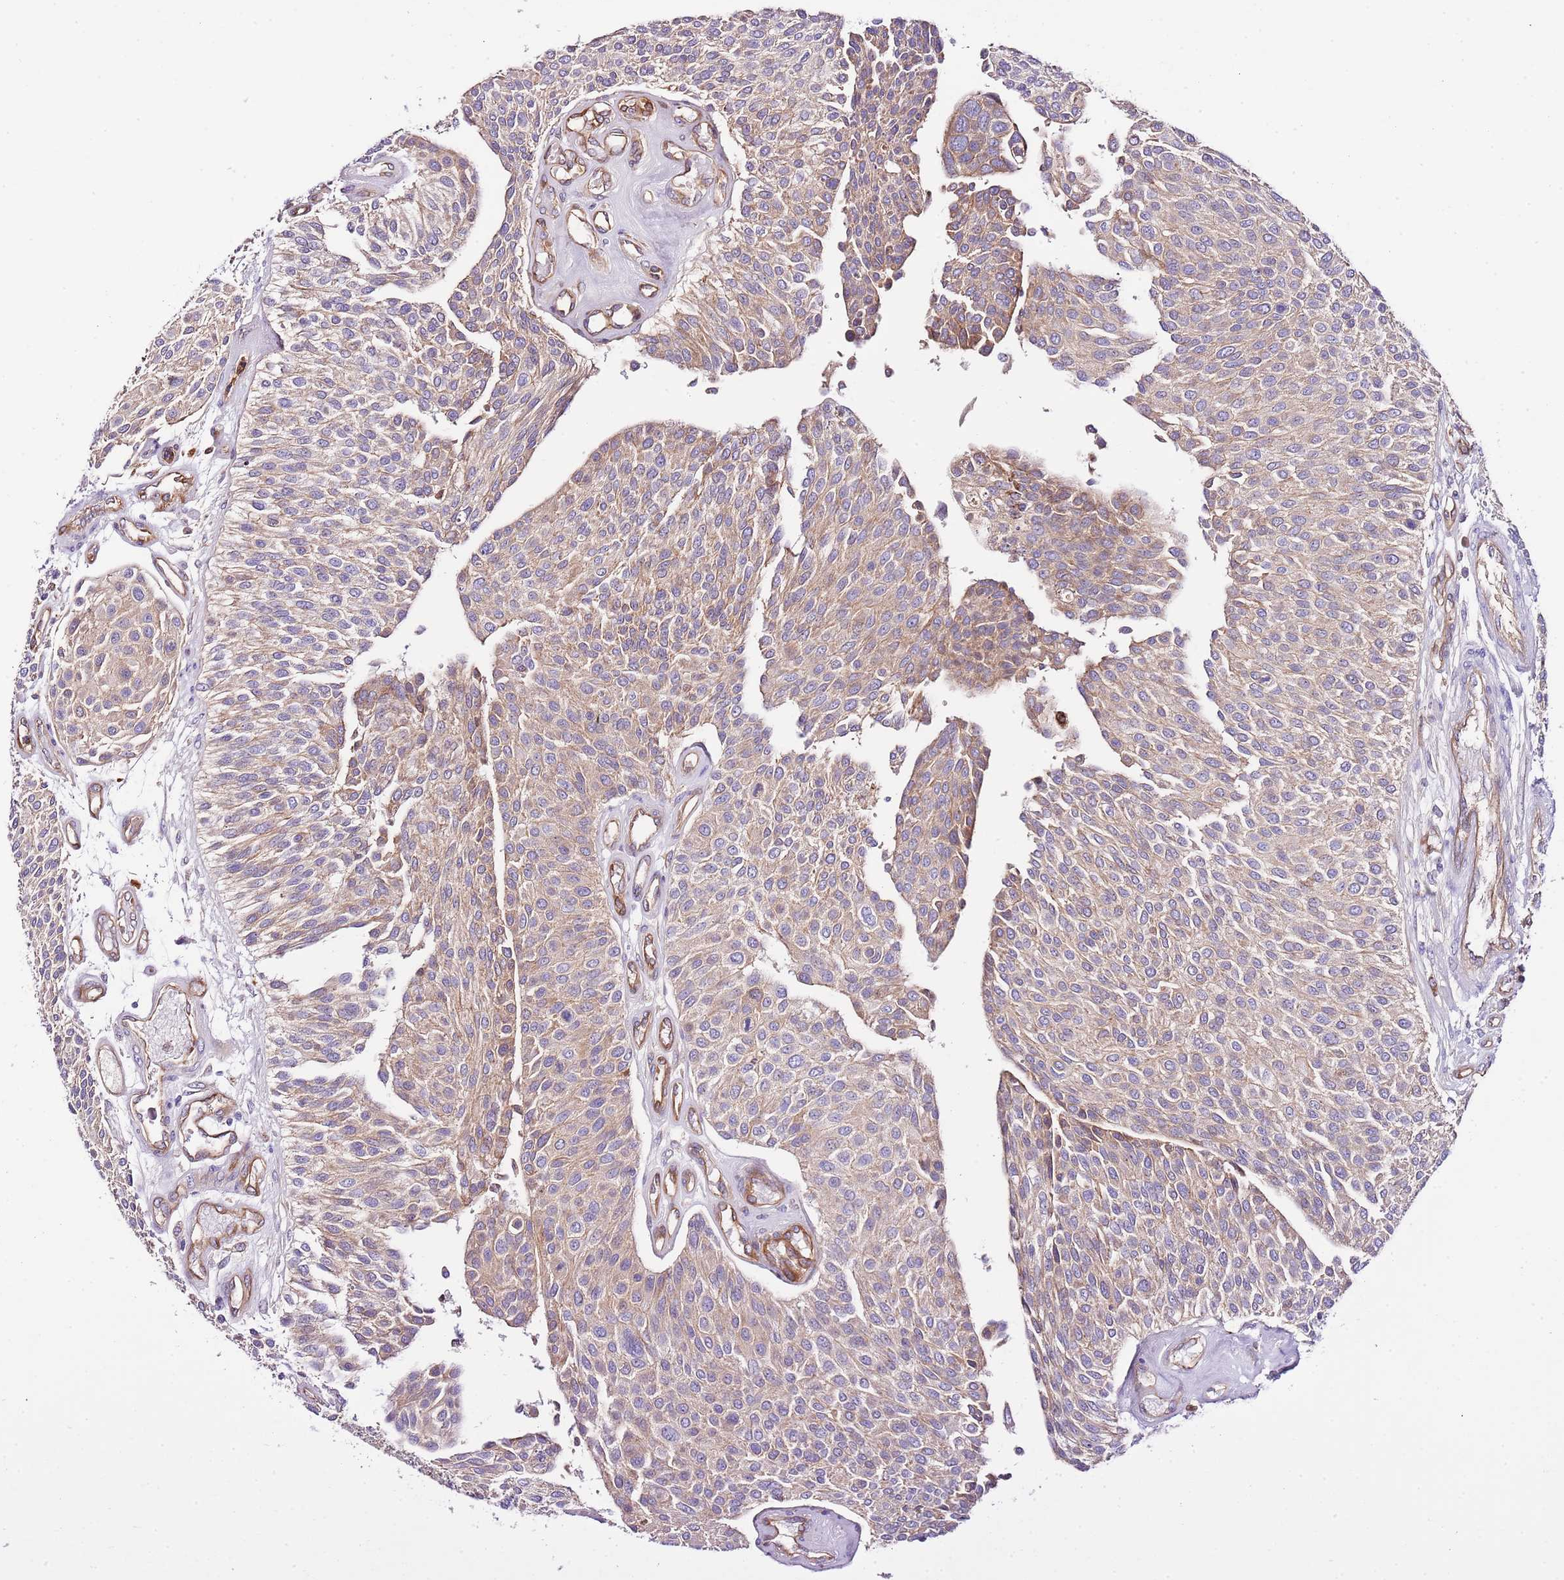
{"staining": {"intensity": "weak", "quantity": "25%-75%", "location": "cytoplasmic/membranous"}, "tissue": "urothelial cancer", "cell_type": "Tumor cells", "image_type": "cancer", "snomed": [{"axis": "morphology", "description": "Urothelial carcinoma, NOS"}, {"axis": "topography", "description": "Urinary bladder"}], "caption": "Tumor cells demonstrate weak cytoplasmic/membranous staining in about 25%-75% of cells in urothelial cancer.", "gene": "DOCK6", "patient": {"sex": "male", "age": 55}}